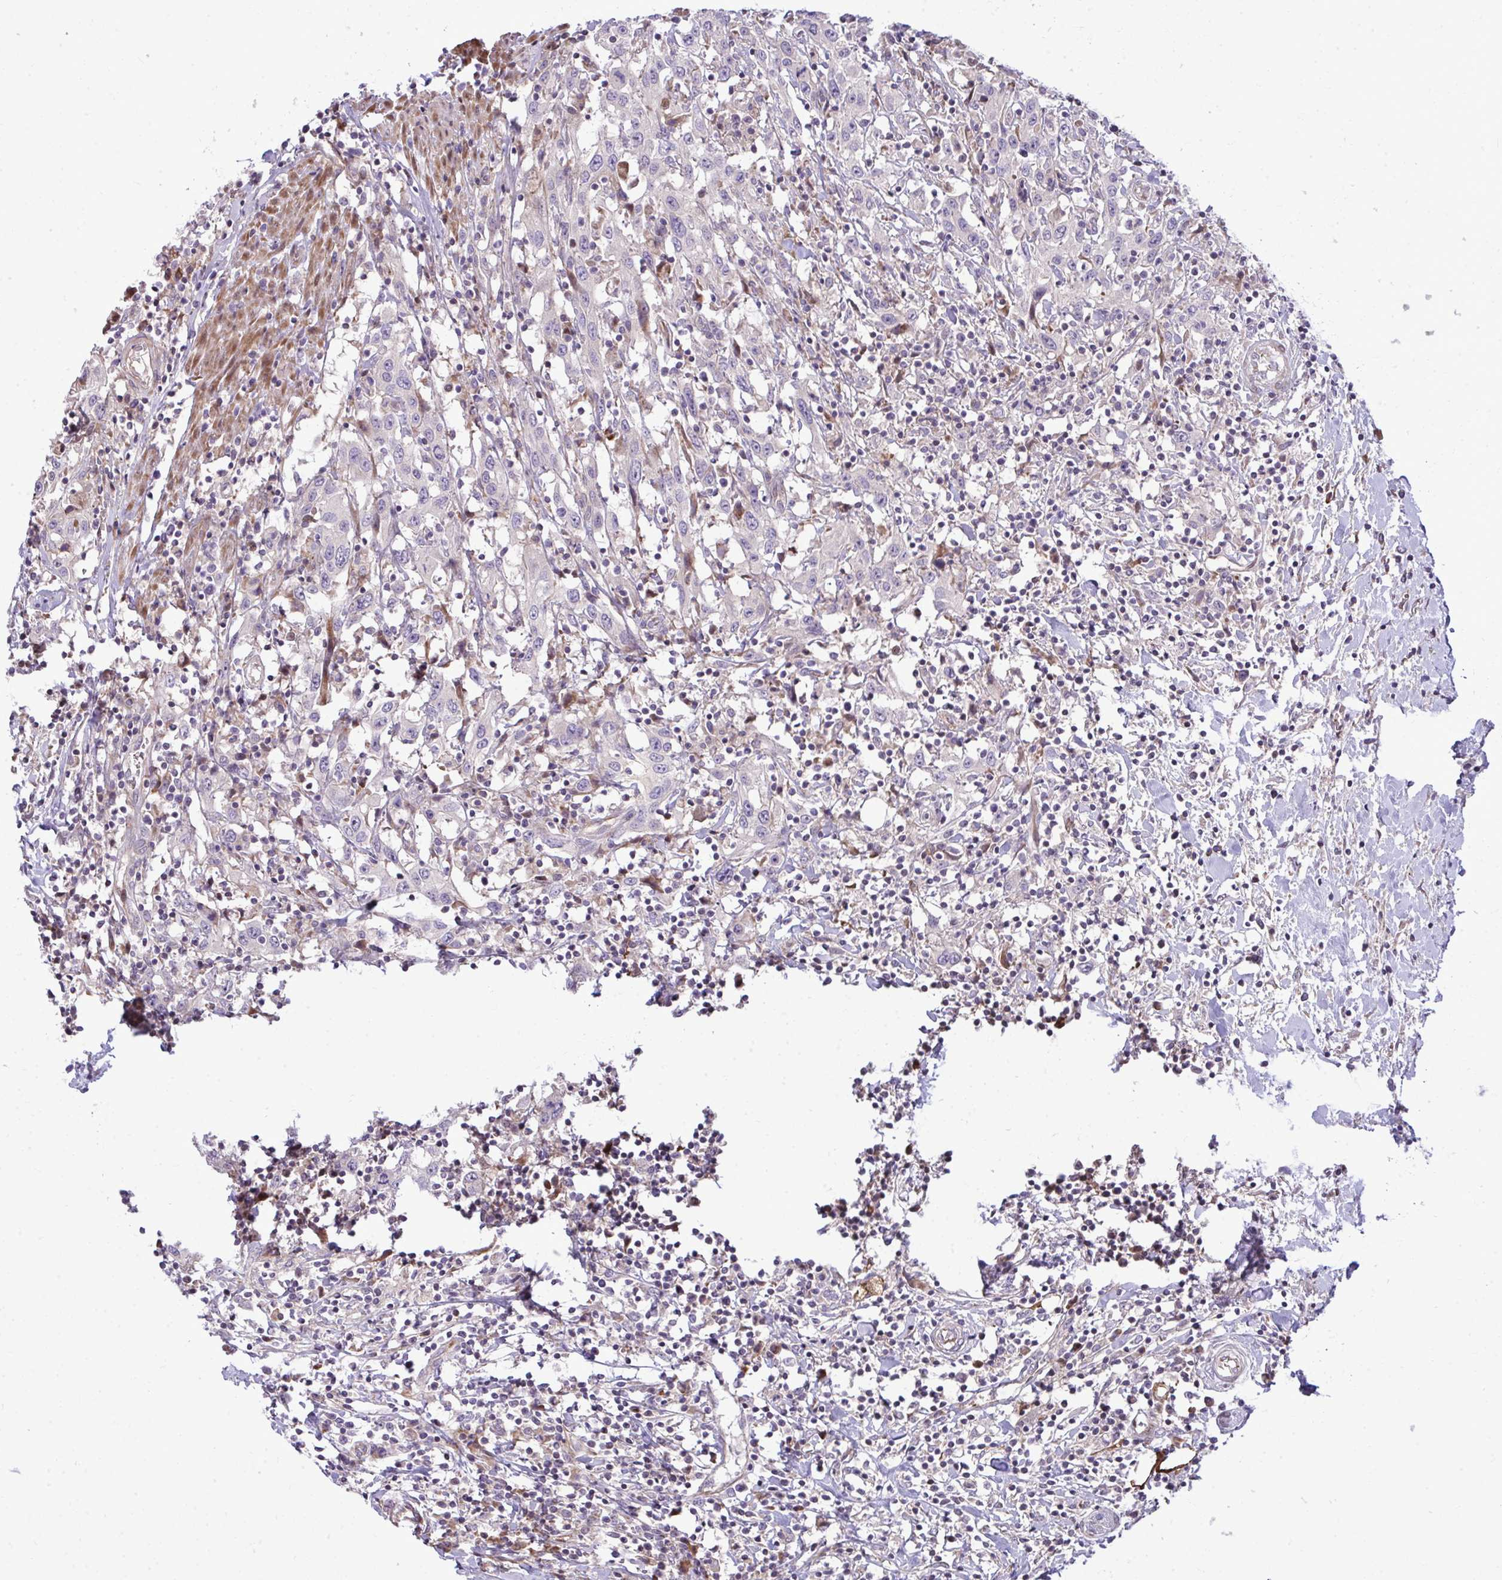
{"staining": {"intensity": "negative", "quantity": "none", "location": "none"}, "tissue": "urothelial cancer", "cell_type": "Tumor cells", "image_type": "cancer", "snomed": [{"axis": "morphology", "description": "Urothelial carcinoma, High grade"}, {"axis": "topography", "description": "Urinary bladder"}], "caption": "Immunohistochemistry micrograph of human high-grade urothelial carcinoma stained for a protein (brown), which displays no staining in tumor cells.", "gene": "ZSCAN9", "patient": {"sex": "male", "age": 61}}